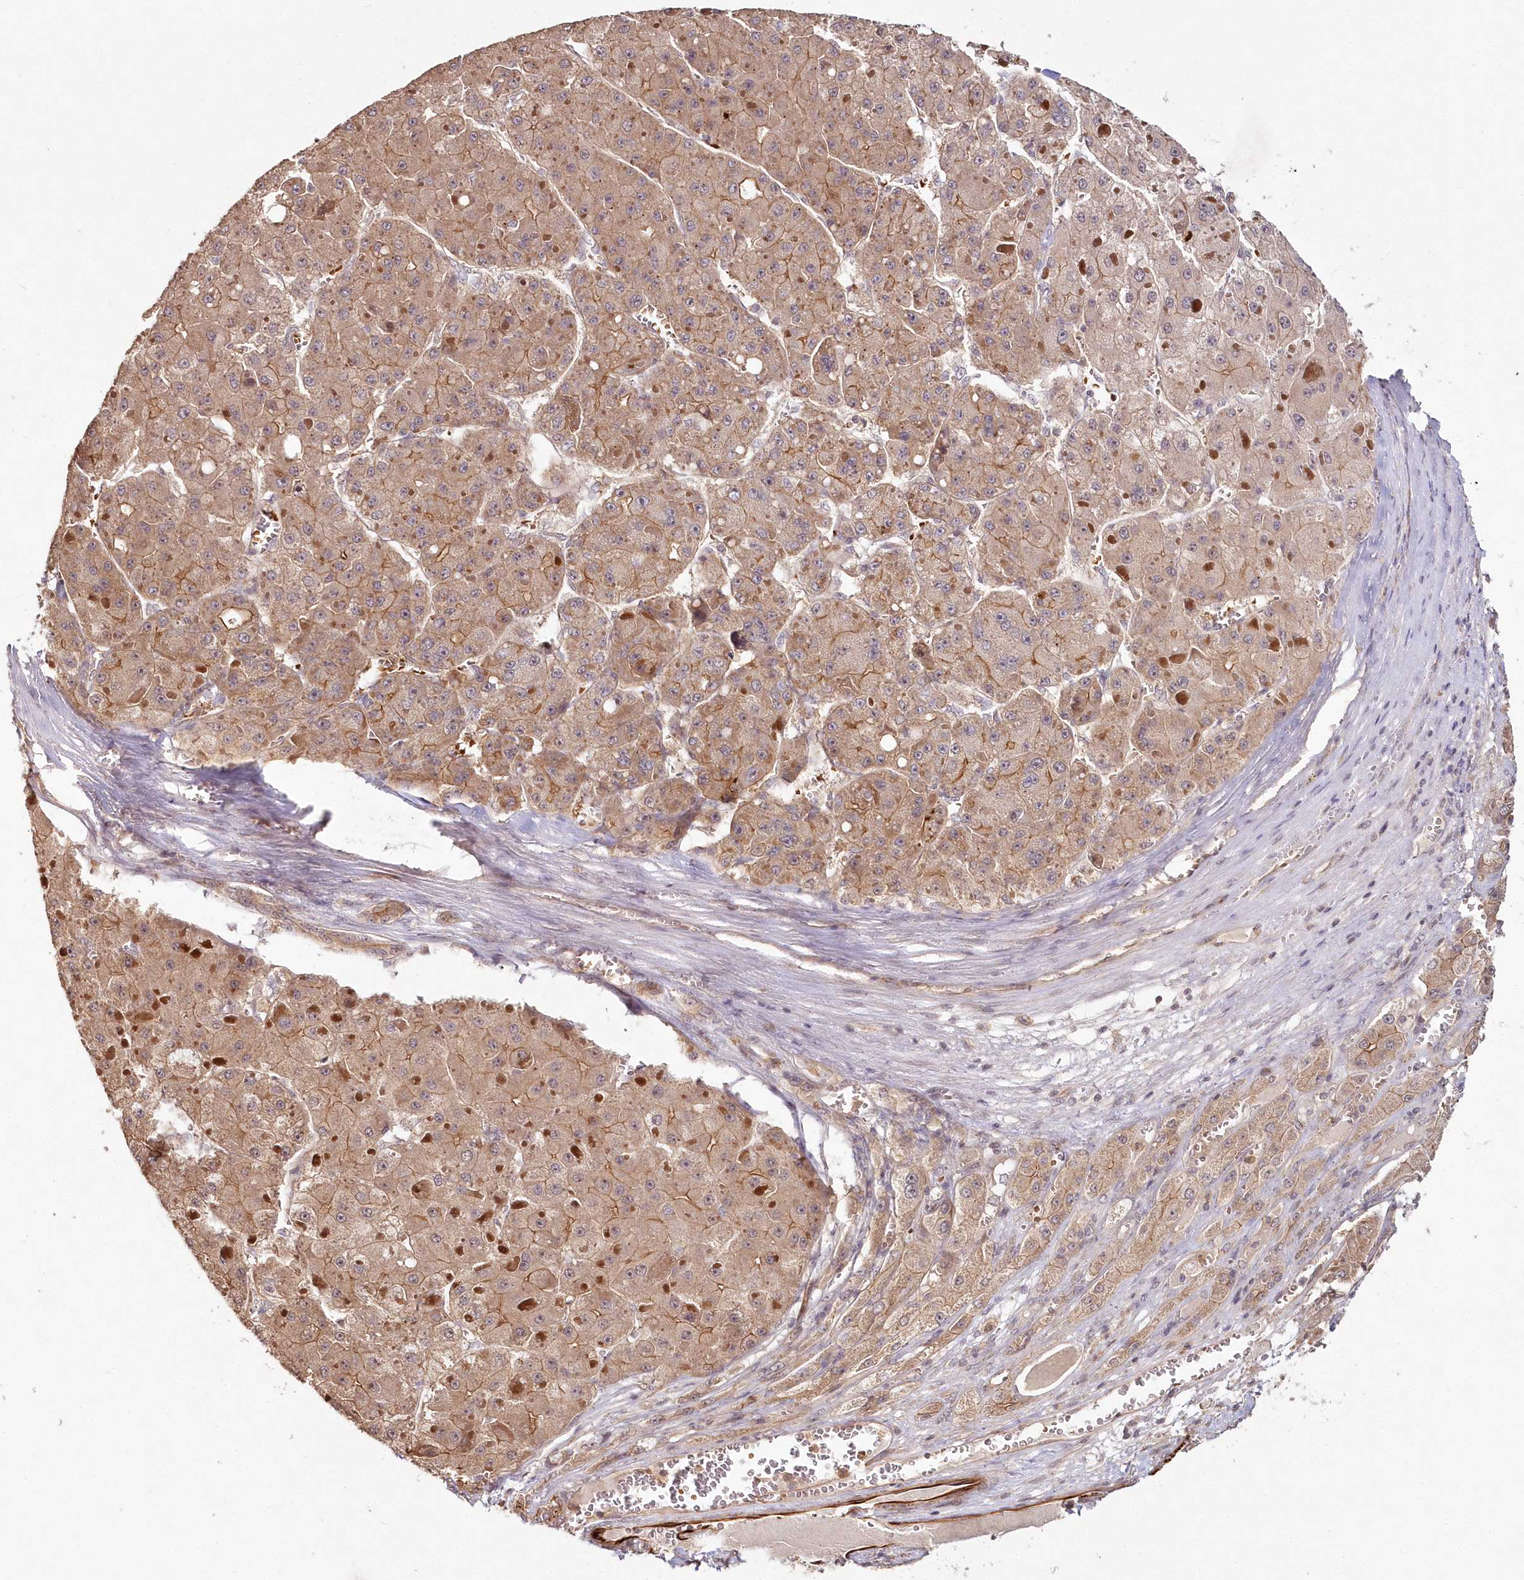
{"staining": {"intensity": "moderate", "quantity": ">75%", "location": "cytoplasmic/membranous"}, "tissue": "liver cancer", "cell_type": "Tumor cells", "image_type": "cancer", "snomed": [{"axis": "morphology", "description": "Carcinoma, Hepatocellular, NOS"}, {"axis": "topography", "description": "Liver"}], "caption": "A high-resolution histopathology image shows IHC staining of liver cancer, which demonstrates moderate cytoplasmic/membranous staining in approximately >75% of tumor cells. The staining was performed using DAB (3,3'-diaminobenzidine) to visualize the protein expression in brown, while the nuclei were stained in blue with hematoxylin (Magnification: 20x).", "gene": "HYCC2", "patient": {"sex": "female", "age": 73}}